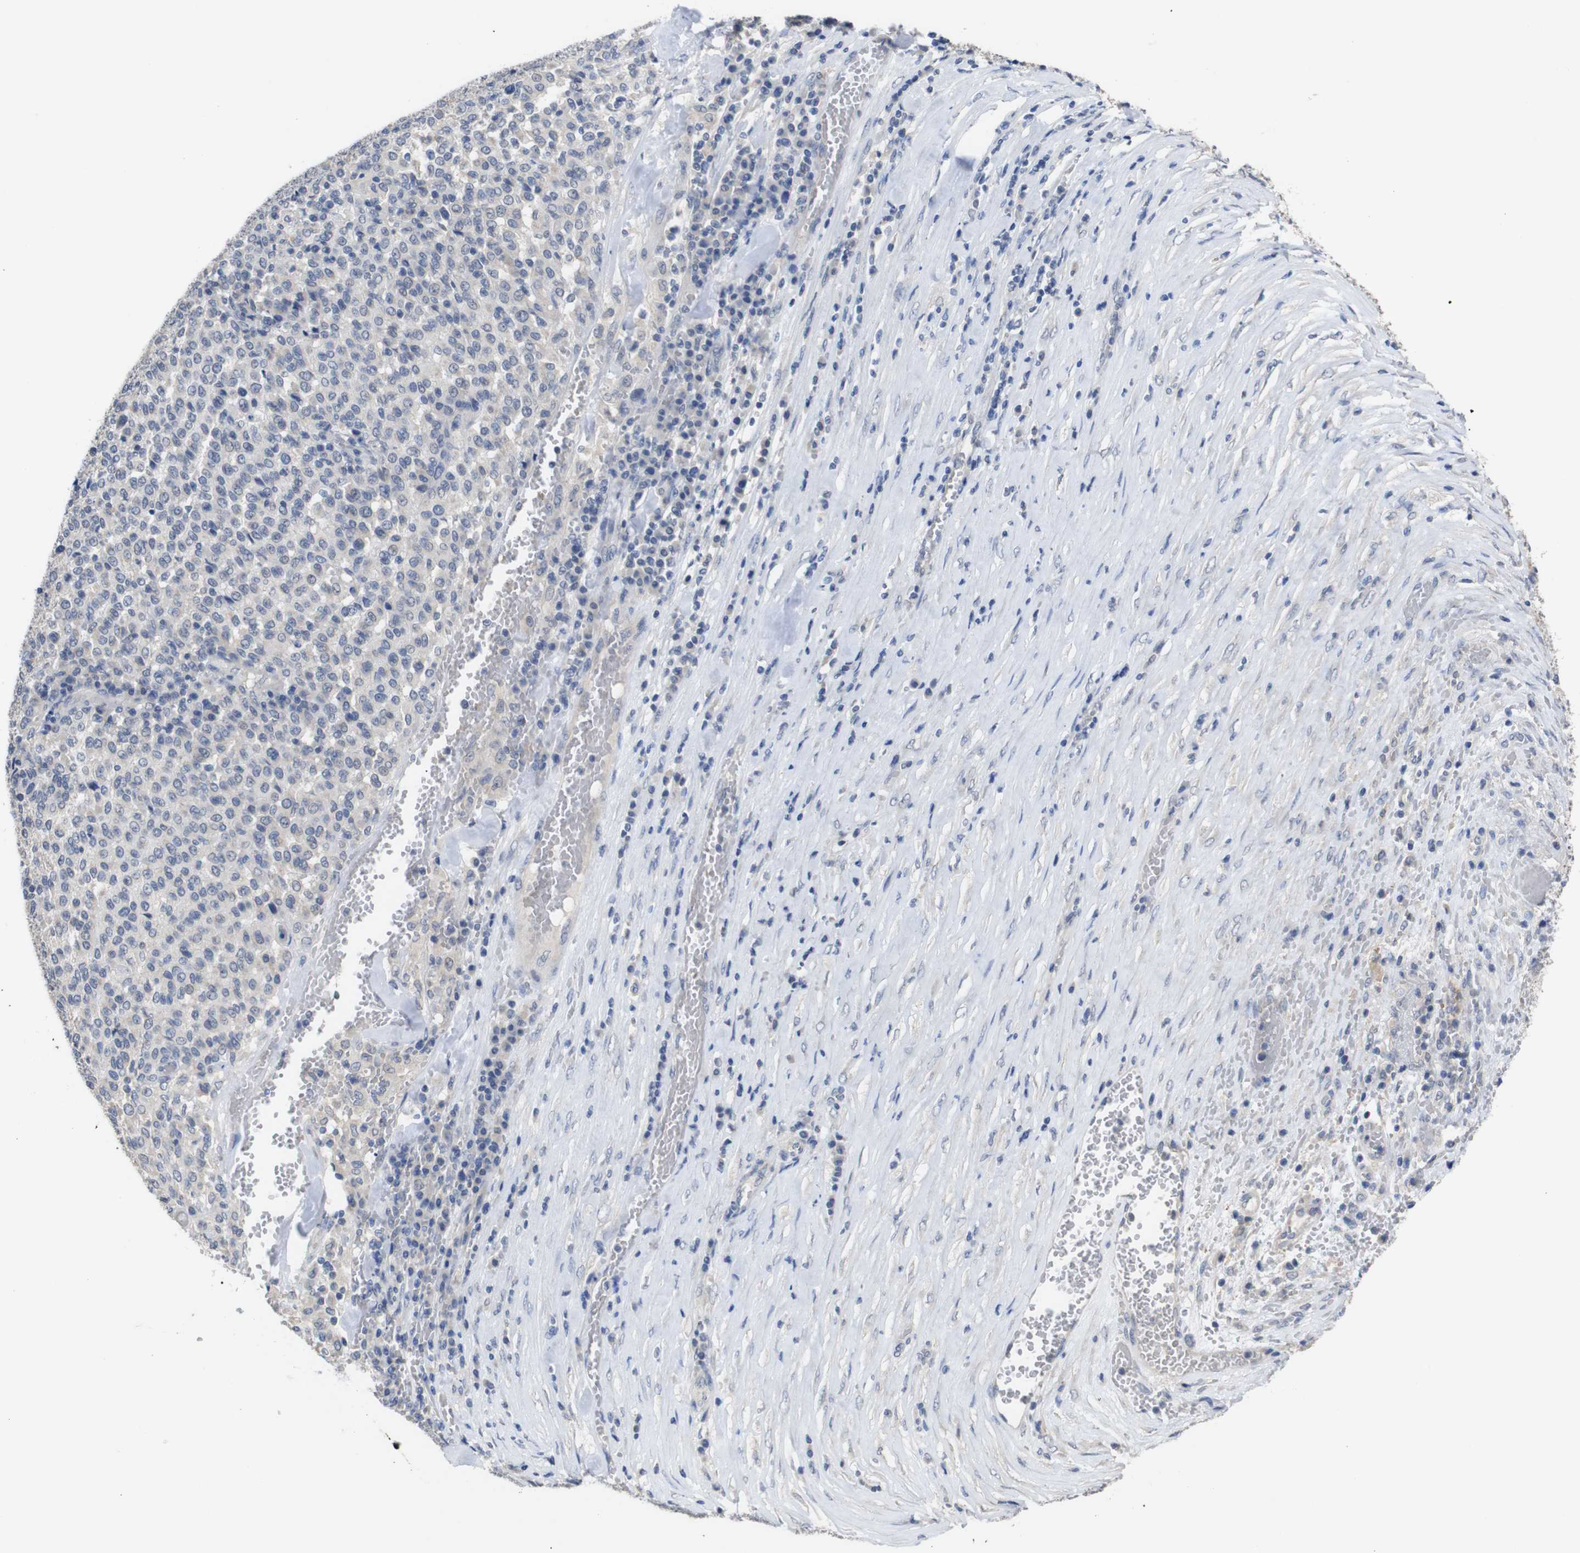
{"staining": {"intensity": "negative", "quantity": "none", "location": "none"}, "tissue": "melanoma", "cell_type": "Tumor cells", "image_type": "cancer", "snomed": [{"axis": "morphology", "description": "Malignant melanoma, Metastatic site"}, {"axis": "topography", "description": "Pancreas"}], "caption": "Immunohistochemistry histopathology image of malignant melanoma (metastatic site) stained for a protein (brown), which exhibits no staining in tumor cells. The staining was performed using DAB to visualize the protein expression in brown, while the nuclei were stained in blue with hematoxylin (Magnification: 20x).", "gene": "HNF1A", "patient": {"sex": "female", "age": 30}}